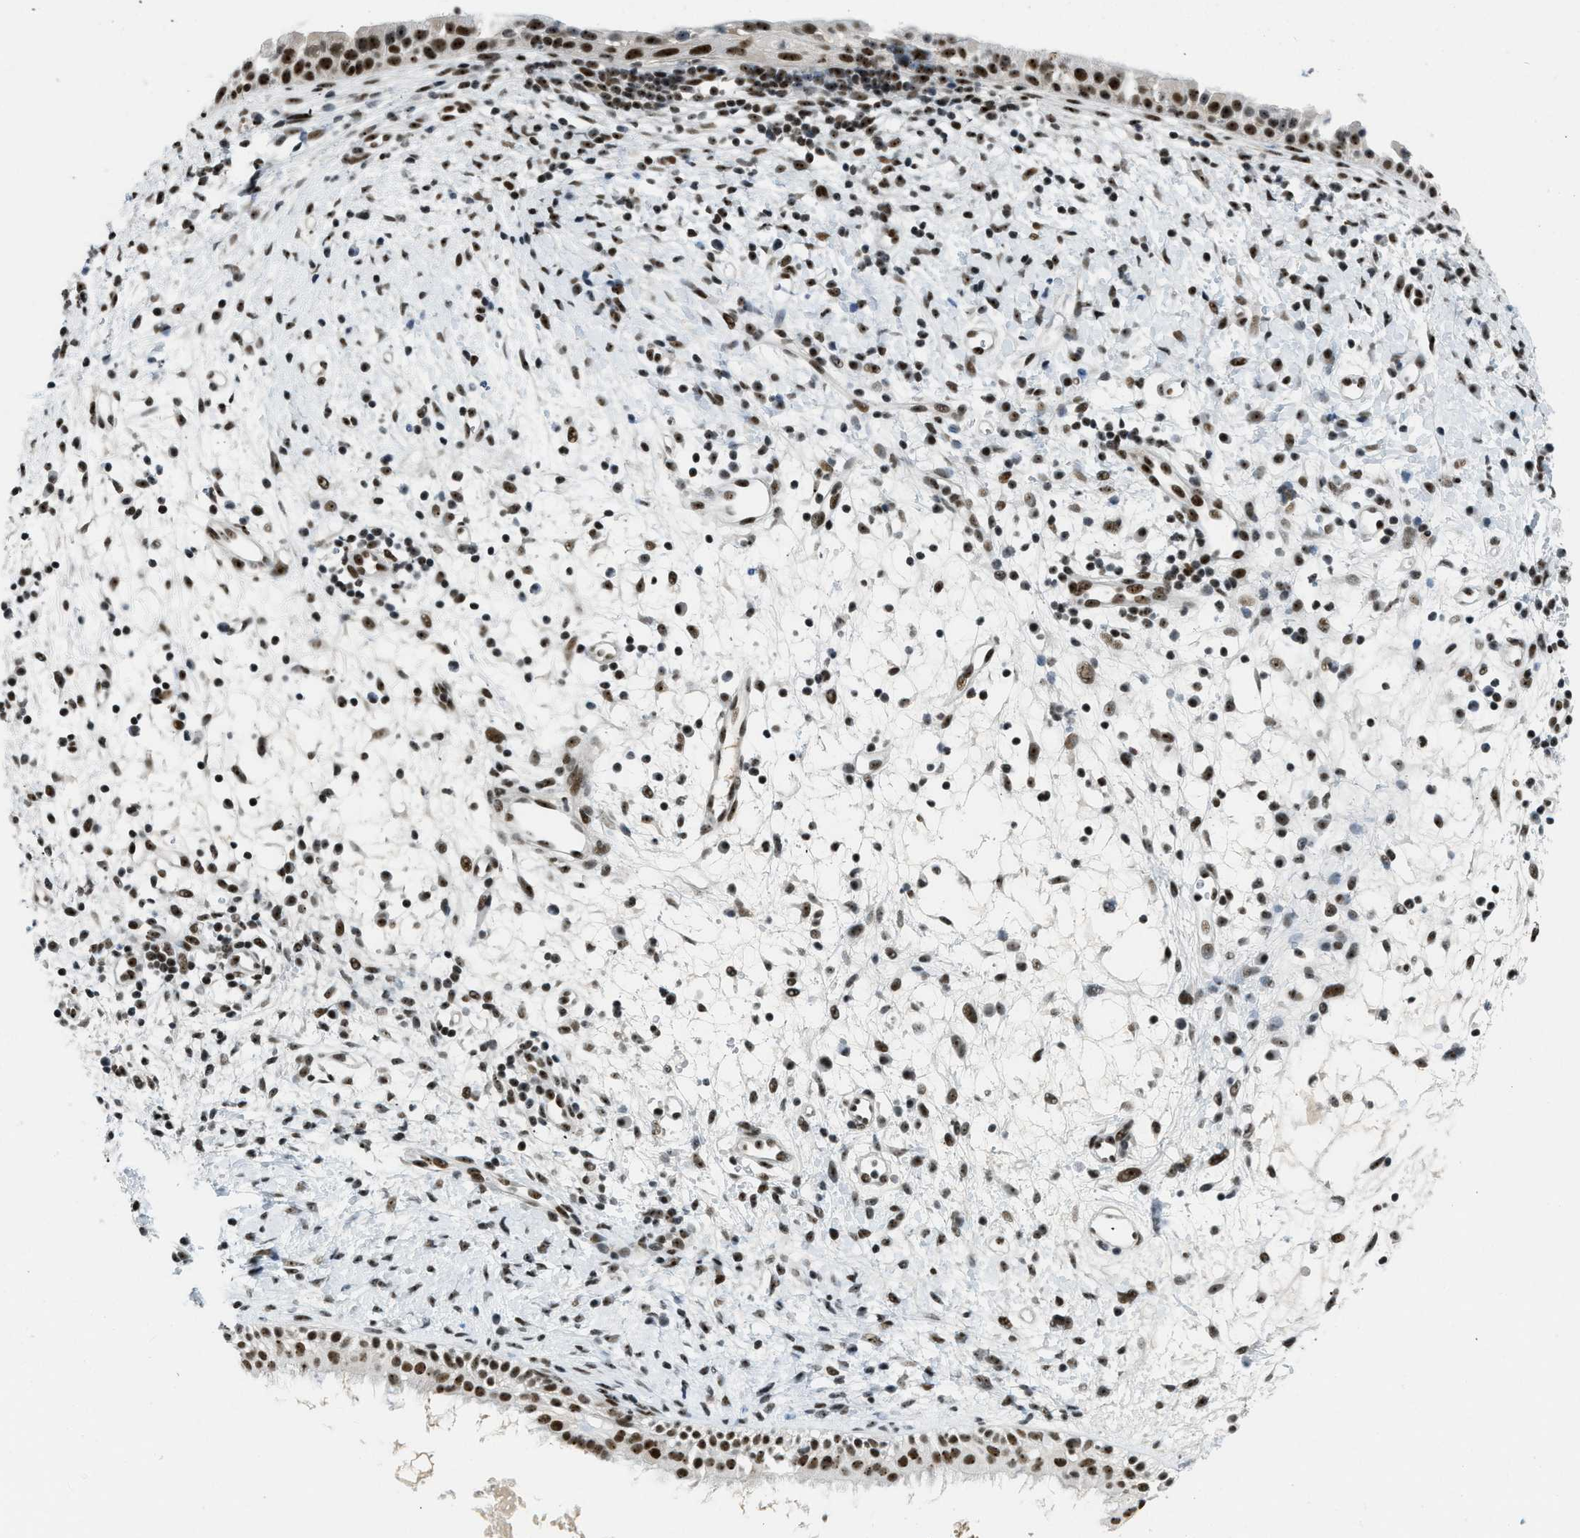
{"staining": {"intensity": "strong", "quantity": ">75%", "location": "nuclear"}, "tissue": "nasopharynx", "cell_type": "Respiratory epithelial cells", "image_type": "normal", "snomed": [{"axis": "morphology", "description": "Normal tissue, NOS"}, {"axis": "topography", "description": "Nasopharynx"}], "caption": "High-magnification brightfield microscopy of benign nasopharynx stained with DAB (brown) and counterstained with hematoxylin (blue). respiratory epithelial cells exhibit strong nuclear positivity is identified in approximately>75% of cells.", "gene": "URB1", "patient": {"sex": "male", "age": 22}}